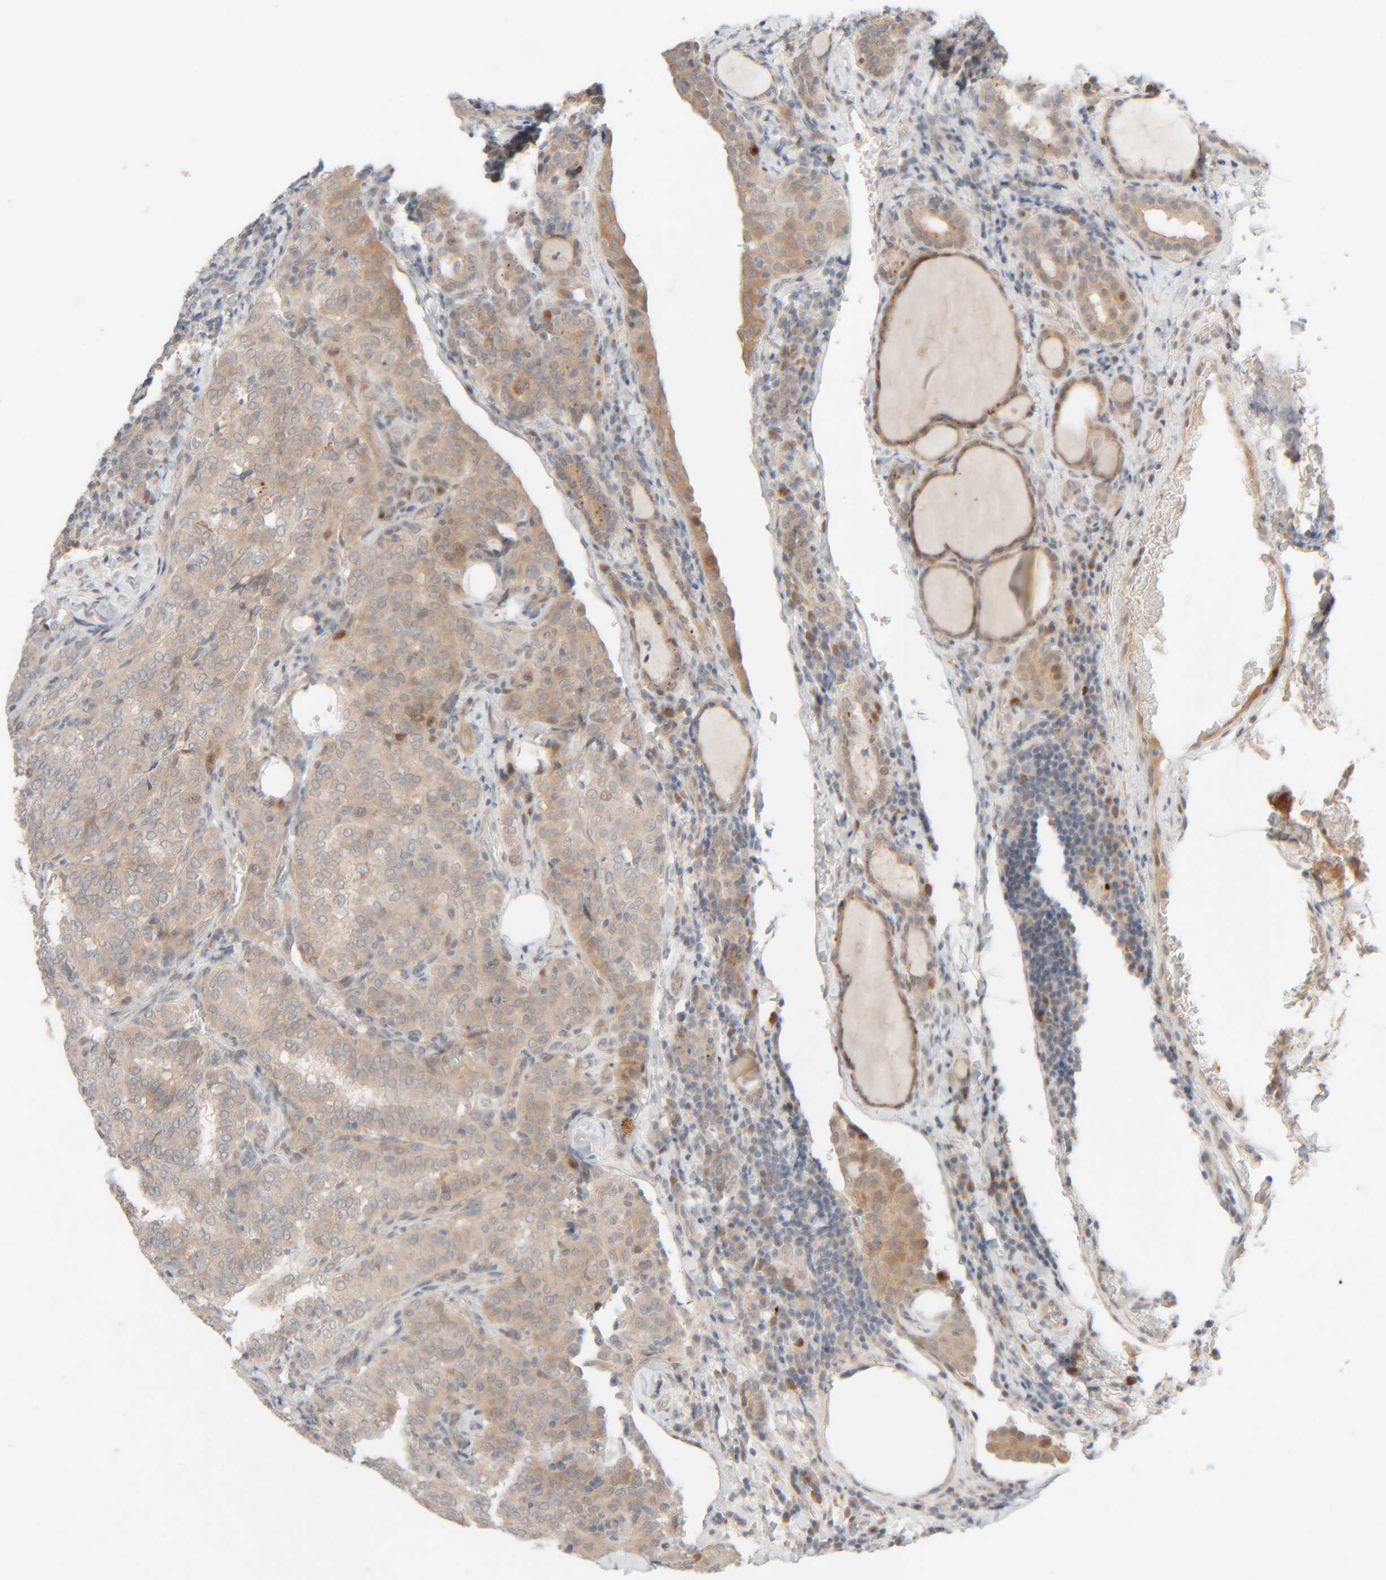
{"staining": {"intensity": "weak", "quantity": "25%-75%", "location": "cytoplasmic/membranous"}, "tissue": "thyroid cancer", "cell_type": "Tumor cells", "image_type": "cancer", "snomed": [{"axis": "morphology", "description": "Normal tissue, NOS"}, {"axis": "morphology", "description": "Papillary adenocarcinoma, NOS"}, {"axis": "topography", "description": "Thyroid gland"}], "caption": "Thyroid papillary adenocarcinoma stained with a protein marker exhibits weak staining in tumor cells.", "gene": "CHKA", "patient": {"sex": "female", "age": 30}}